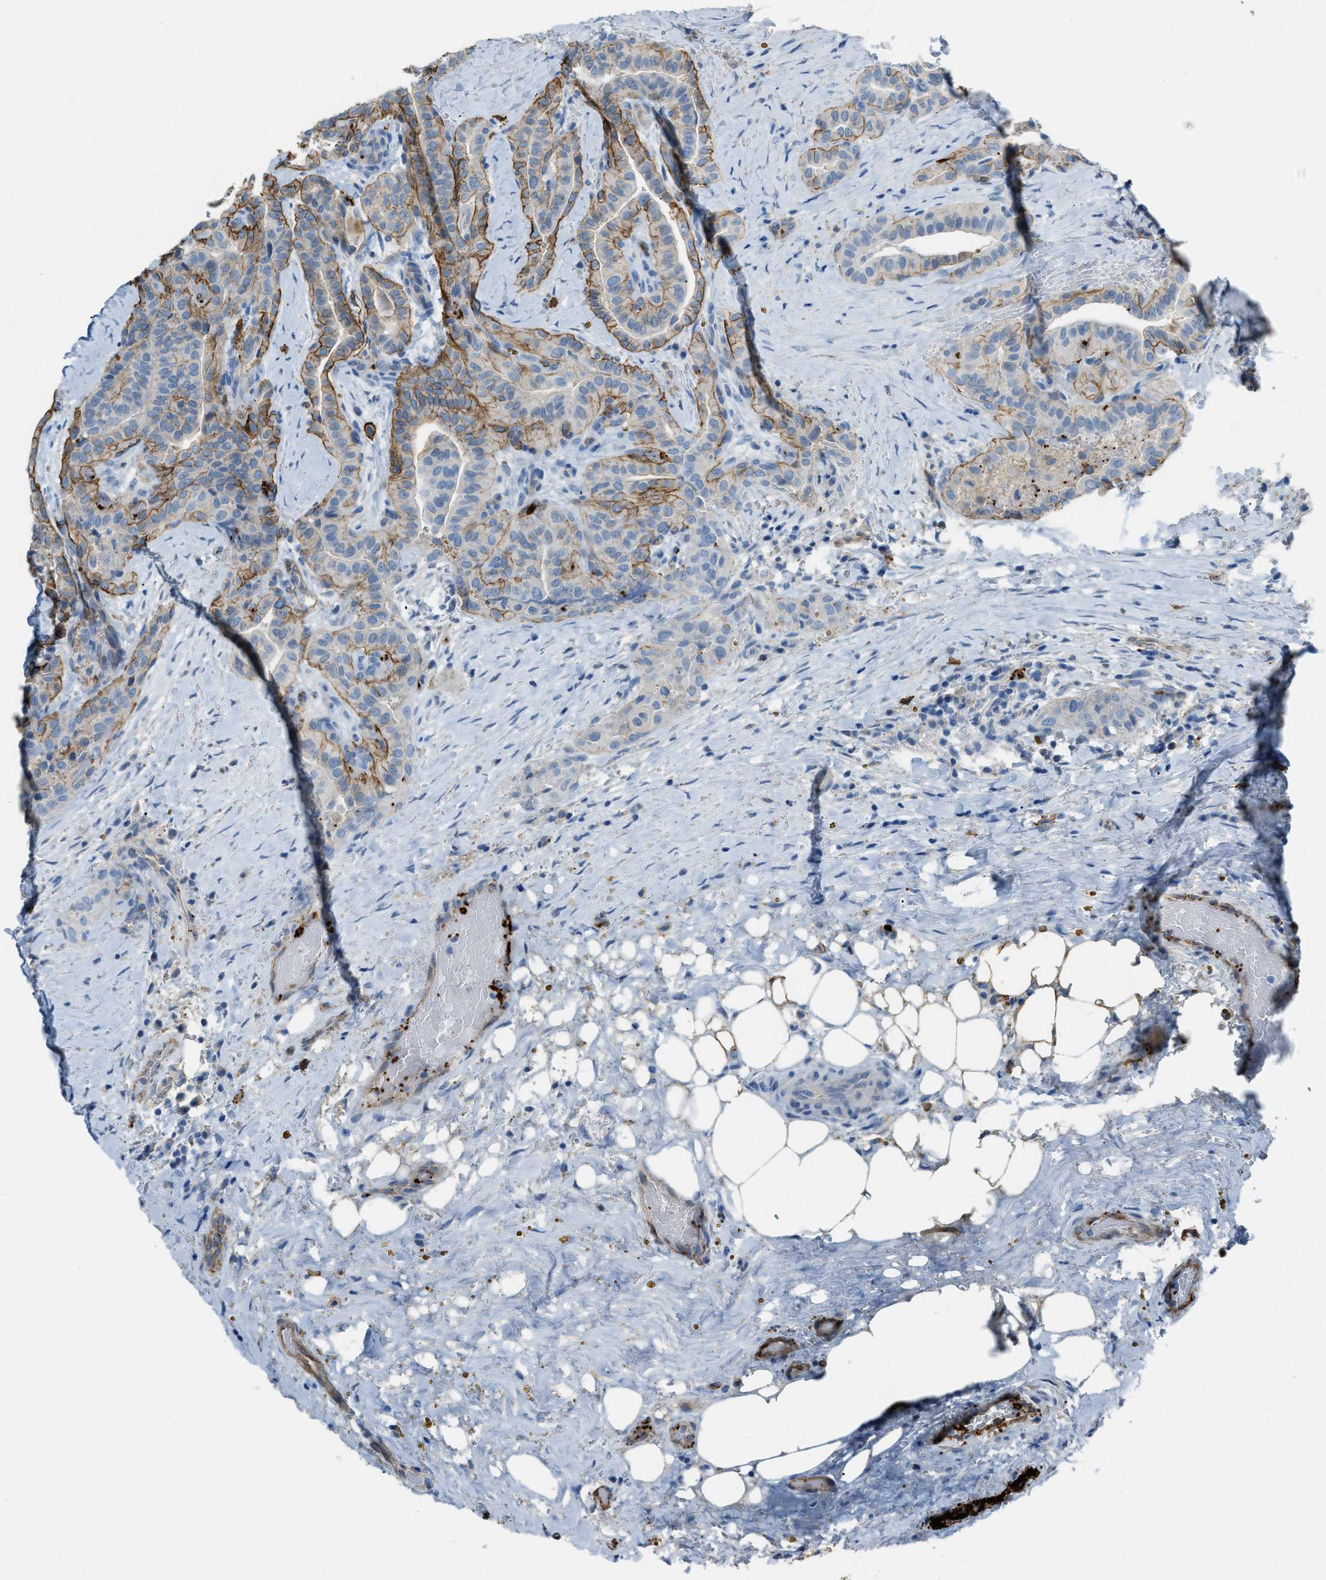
{"staining": {"intensity": "moderate", "quantity": "25%-75%", "location": "cytoplasmic/membranous"}, "tissue": "thyroid cancer", "cell_type": "Tumor cells", "image_type": "cancer", "snomed": [{"axis": "morphology", "description": "Papillary adenocarcinoma, NOS"}, {"axis": "topography", "description": "Thyroid gland"}], "caption": "Immunohistochemistry photomicrograph of thyroid cancer stained for a protein (brown), which exhibits medium levels of moderate cytoplasmic/membranous expression in about 25%-75% of tumor cells.", "gene": "SLC22A15", "patient": {"sex": "male", "age": 77}}